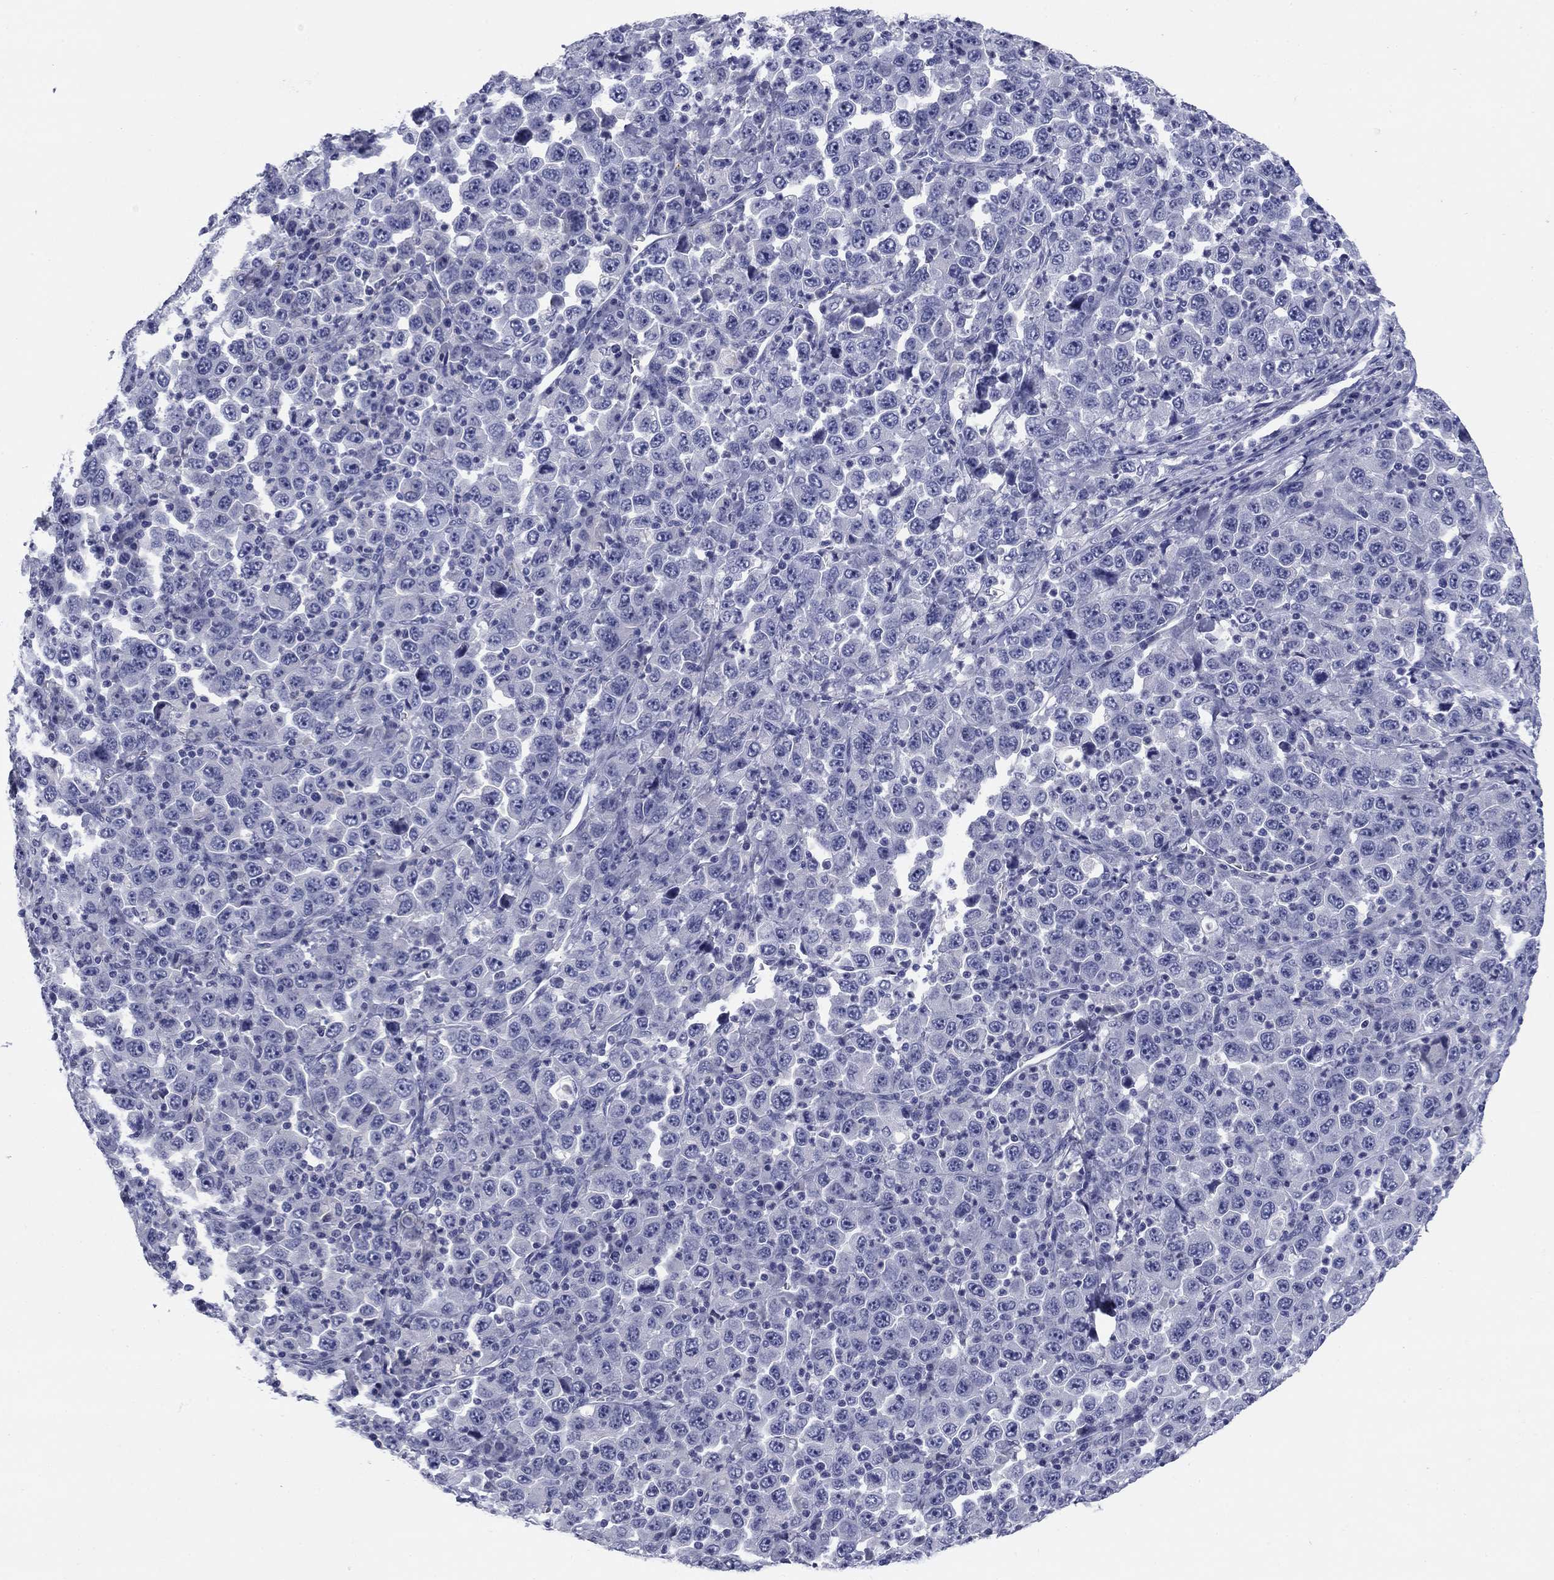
{"staining": {"intensity": "negative", "quantity": "none", "location": "none"}, "tissue": "stomach cancer", "cell_type": "Tumor cells", "image_type": "cancer", "snomed": [{"axis": "morphology", "description": "Normal tissue, NOS"}, {"axis": "morphology", "description": "Adenocarcinoma, NOS"}, {"axis": "topography", "description": "Stomach, upper"}, {"axis": "topography", "description": "Stomach"}], "caption": "A high-resolution image shows immunohistochemistry staining of stomach cancer (adenocarcinoma), which exhibits no significant positivity in tumor cells.", "gene": "KCNH1", "patient": {"sex": "male", "age": 59}}